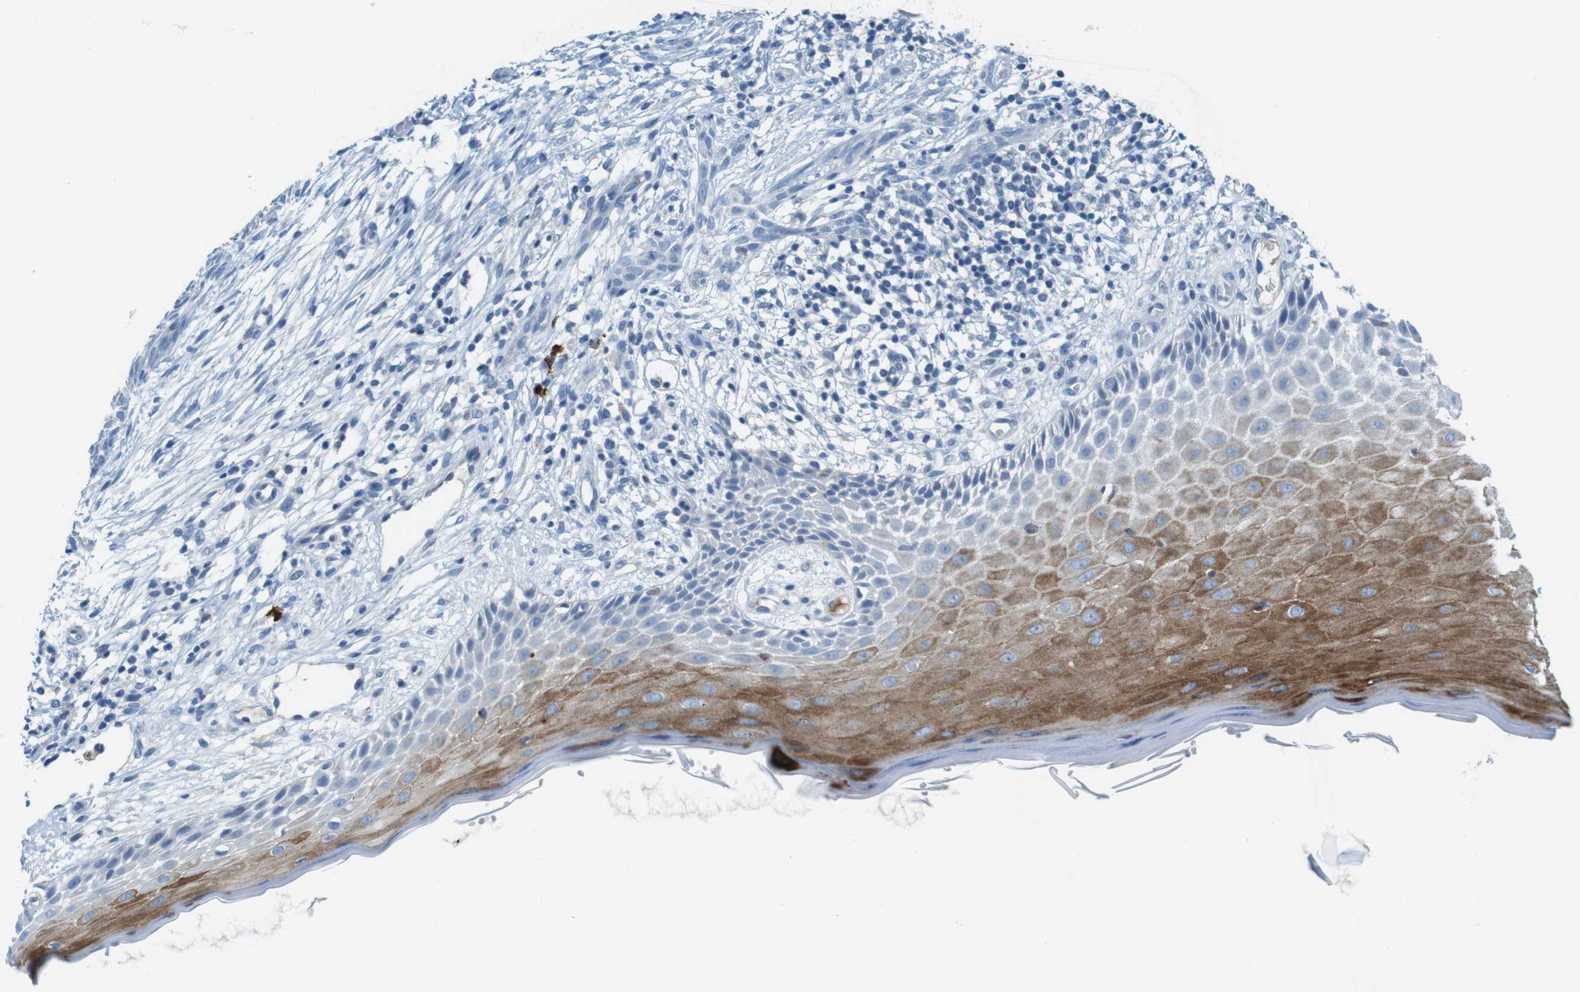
{"staining": {"intensity": "negative", "quantity": "none", "location": "none"}, "tissue": "skin cancer", "cell_type": "Tumor cells", "image_type": "cancer", "snomed": [{"axis": "morphology", "description": "Basal cell carcinoma"}, {"axis": "topography", "description": "Skin"}], "caption": "A photomicrograph of human skin cancer (basal cell carcinoma) is negative for staining in tumor cells.", "gene": "SLC35A3", "patient": {"sex": "female", "age": 59}}